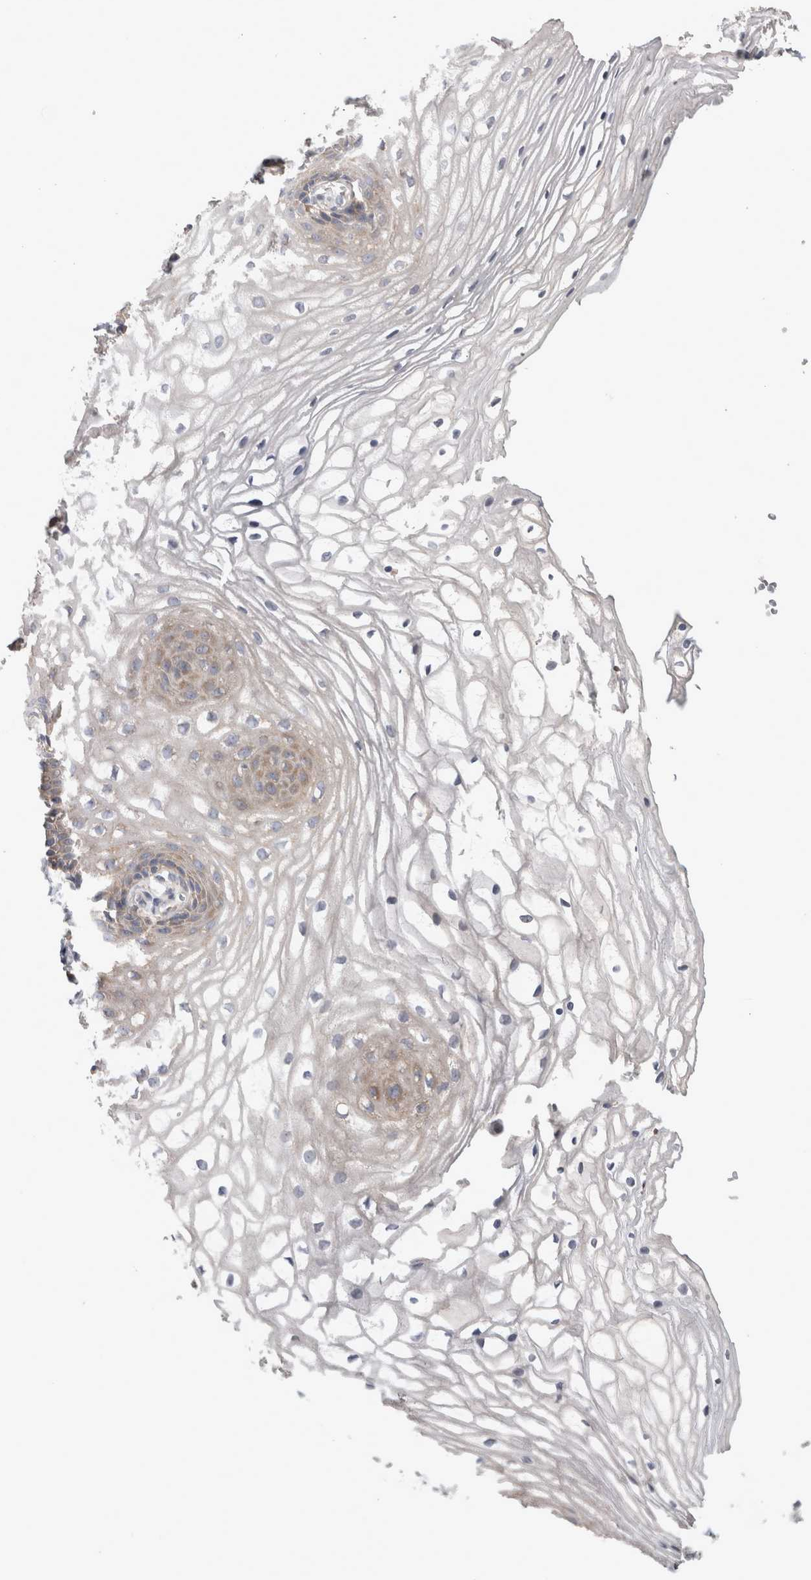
{"staining": {"intensity": "weak", "quantity": "<25%", "location": "cytoplasmic/membranous"}, "tissue": "vagina", "cell_type": "Squamous epithelial cells", "image_type": "normal", "snomed": [{"axis": "morphology", "description": "Normal tissue, NOS"}, {"axis": "topography", "description": "Vagina"}], "caption": "Vagina was stained to show a protein in brown. There is no significant expression in squamous epithelial cells. (Stains: DAB (3,3'-diaminobenzidine) IHC with hematoxylin counter stain, Microscopy: brightfield microscopy at high magnification).", "gene": "ATXN2", "patient": {"sex": "female", "age": 60}}